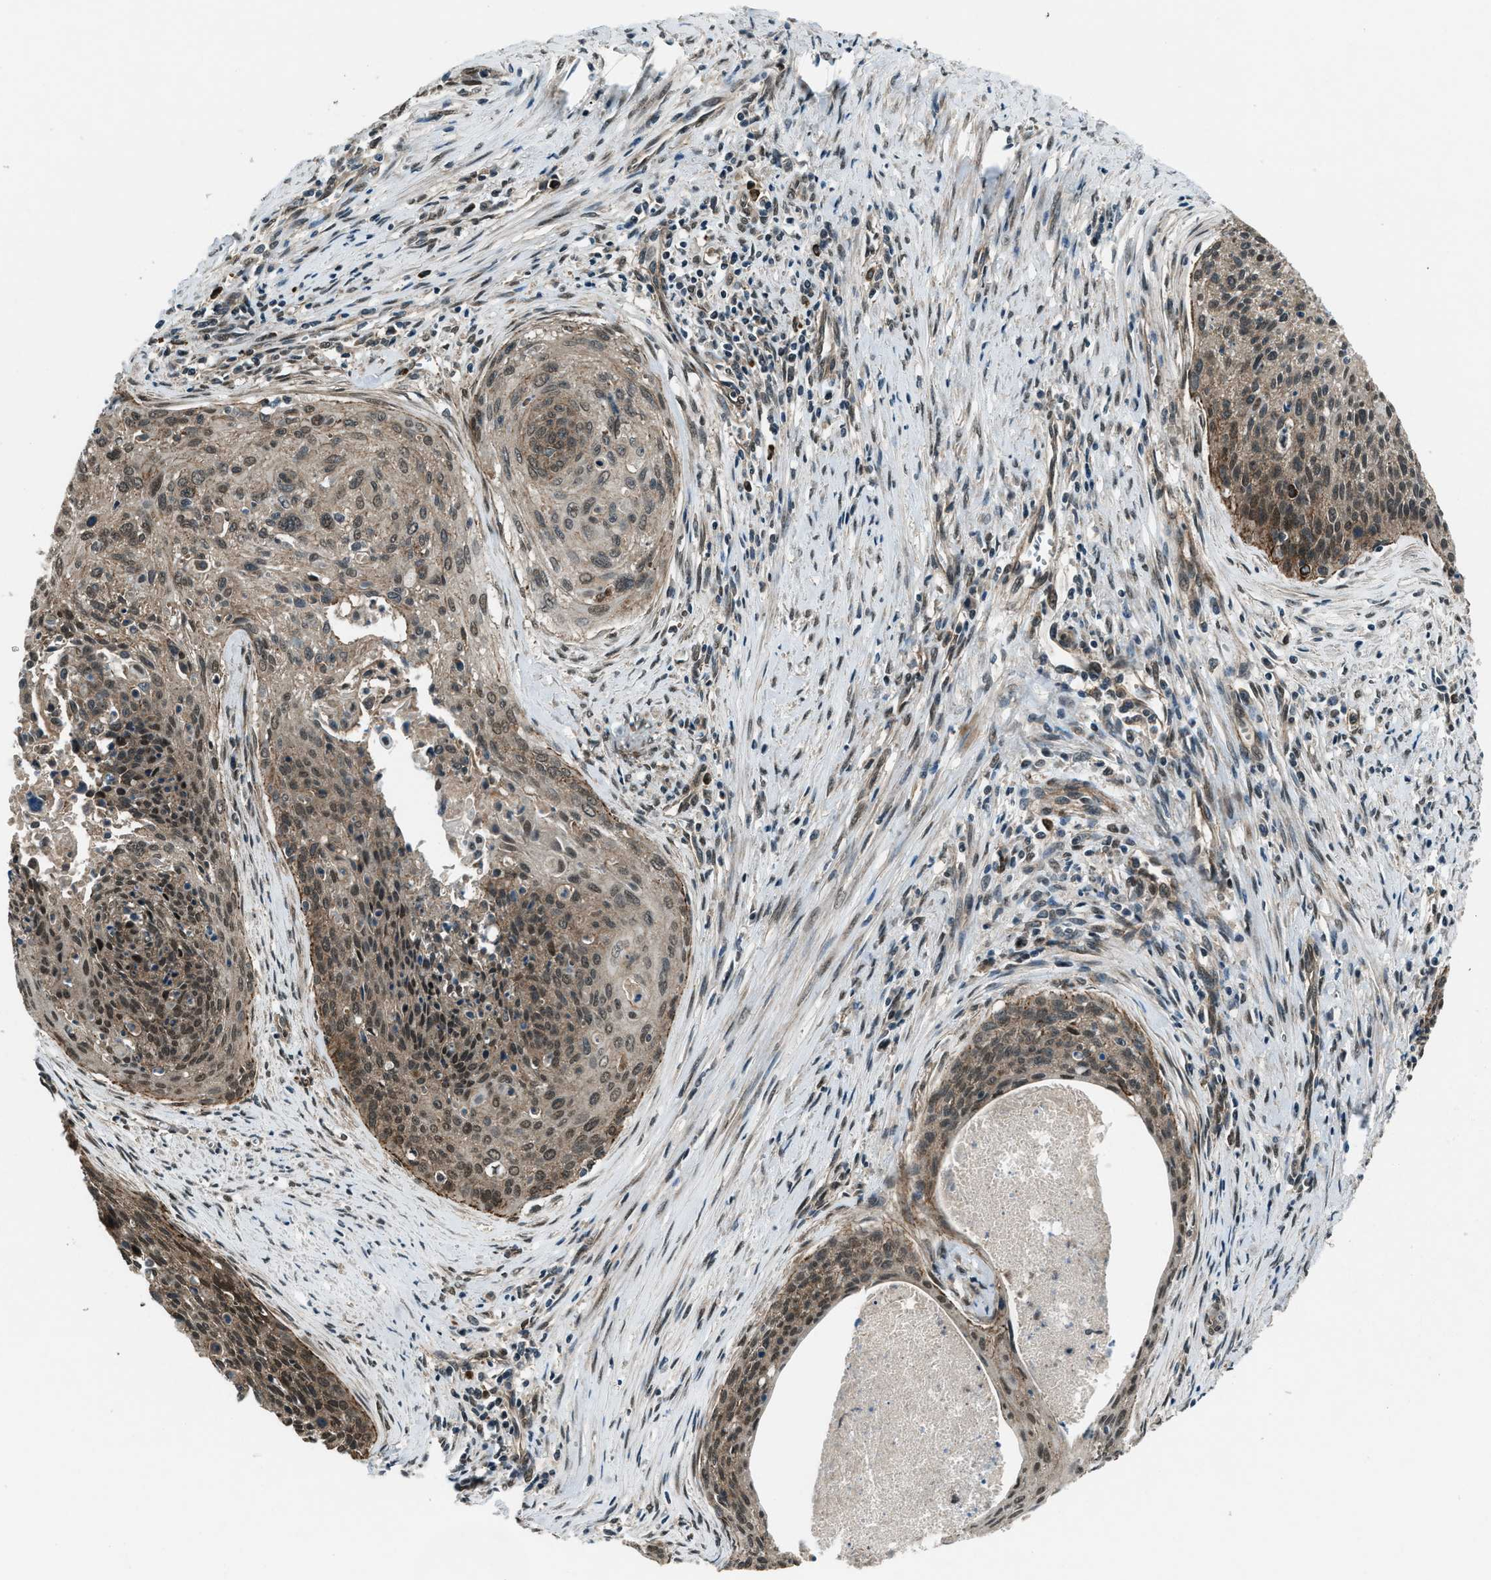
{"staining": {"intensity": "weak", "quantity": ">75%", "location": "cytoplasmic/membranous,nuclear"}, "tissue": "cervical cancer", "cell_type": "Tumor cells", "image_type": "cancer", "snomed": [{"axis": "morphology", "description": "Squamous cell carcinoma, NOS"}, {"axis": "topography", "description": "Cervix"}], "caption": "Cervical cancer stained with immunohistochemistry (IHC) reveals weak cytoplasmic/membranous and nuclear staining in approximately >75% of tumor cells. The staining was performed using DAB (3,3'-diaminobenzidine) to visualize the protein expression in brown, while the nuclei were stained in blue with hematoxylin (Magnification: 20x).", "gene": "SVIL", "patient": {"sex": "female", "age": 55}}